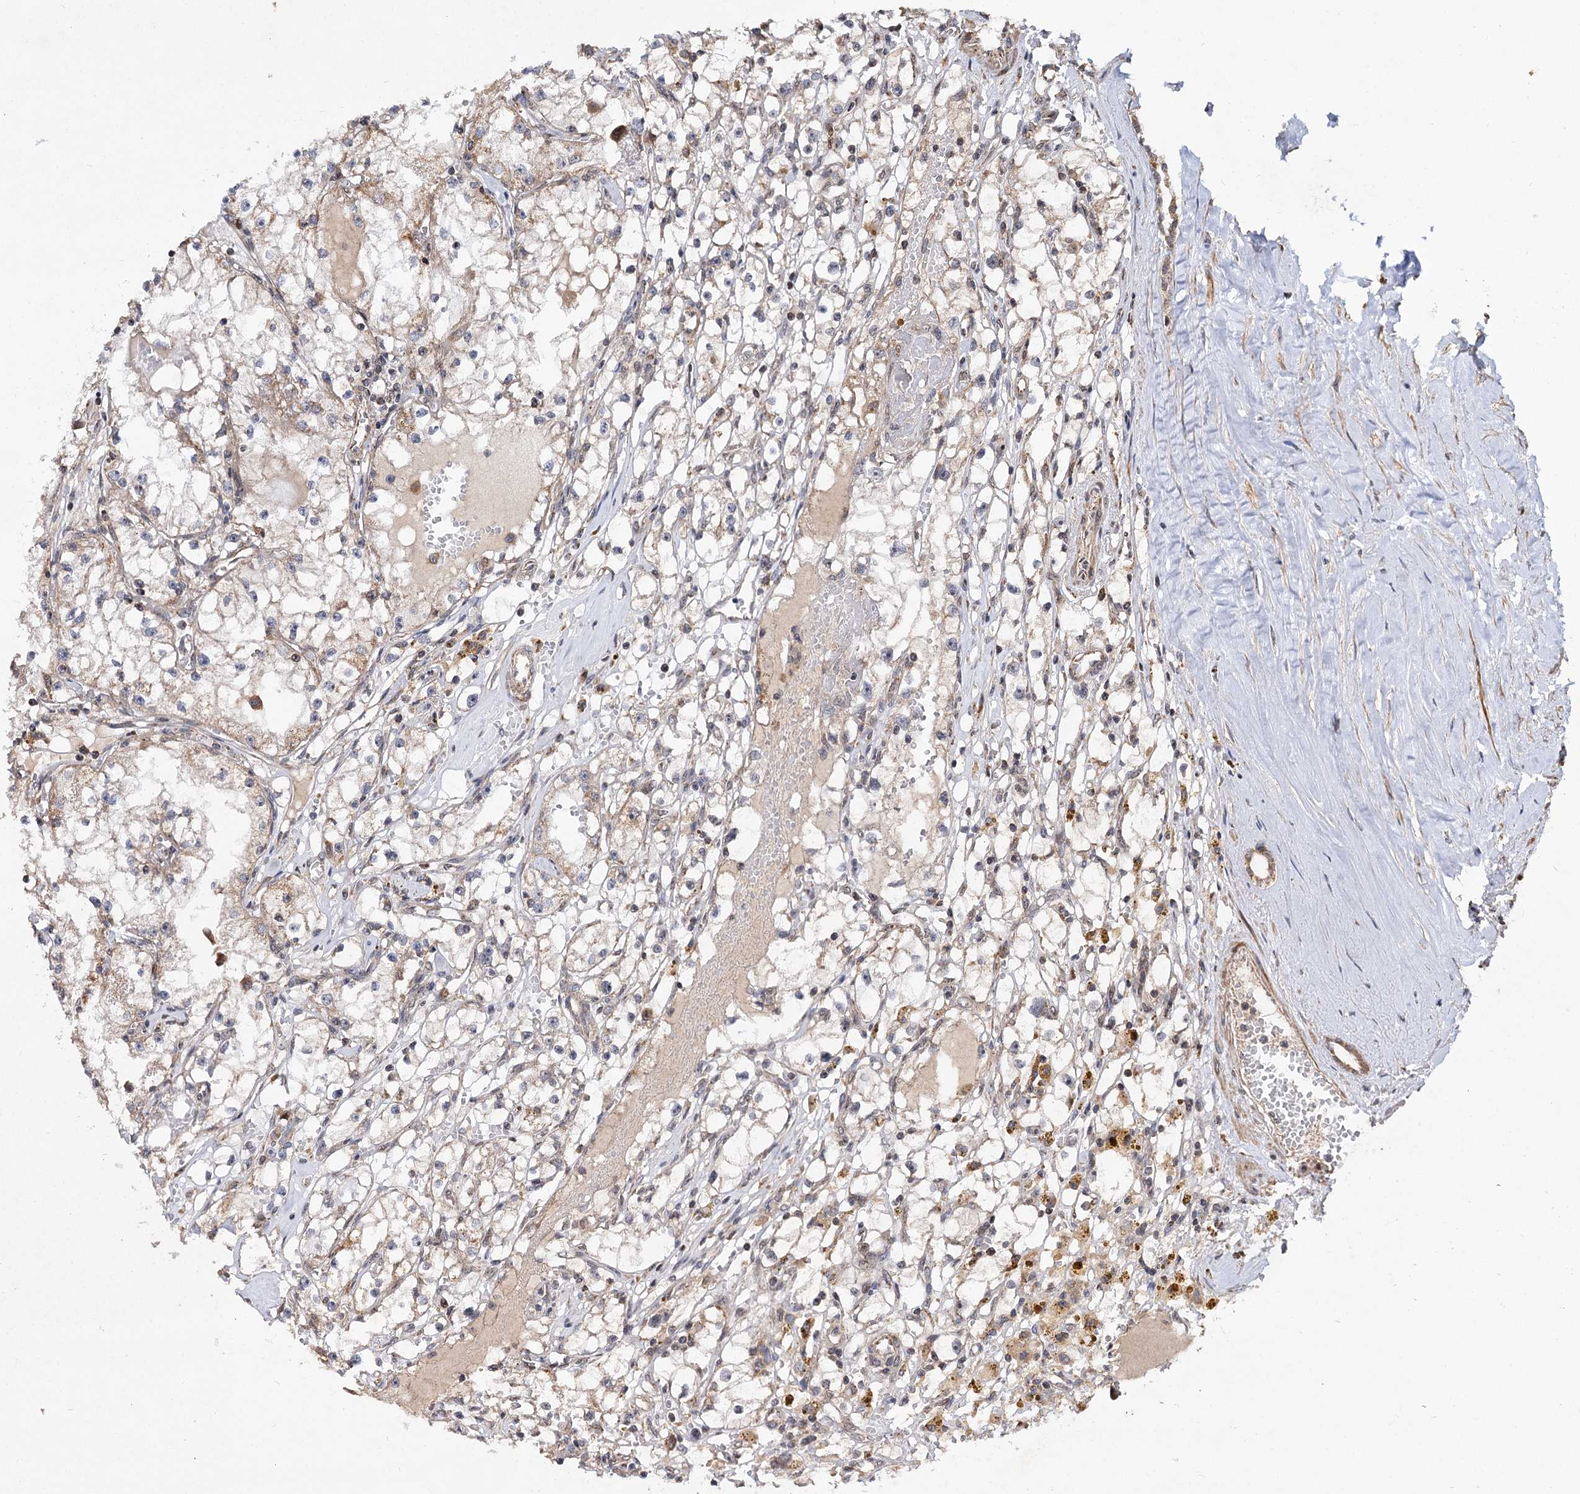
{"staining": {"intensity": "weak", "quantity": "<25%", "location": "cytoplasmic/membranous"}, "tissue": "renal cancer", "cell_type": "Tumor cells", "image_type": "cancer", "snomed": [{"axis": "morphology", "description": "Adenocarcinoma, NOS"}, {"axis": "topography", "description": "Kidney"}], "caption": "Histopathology image shows no significant protein staining in tumor cells of renal cancer (adenocarcinoma). Nuclei are stained in blue.", "gene": "CEP76", "patient": {"sex": "male", "age": 56}}